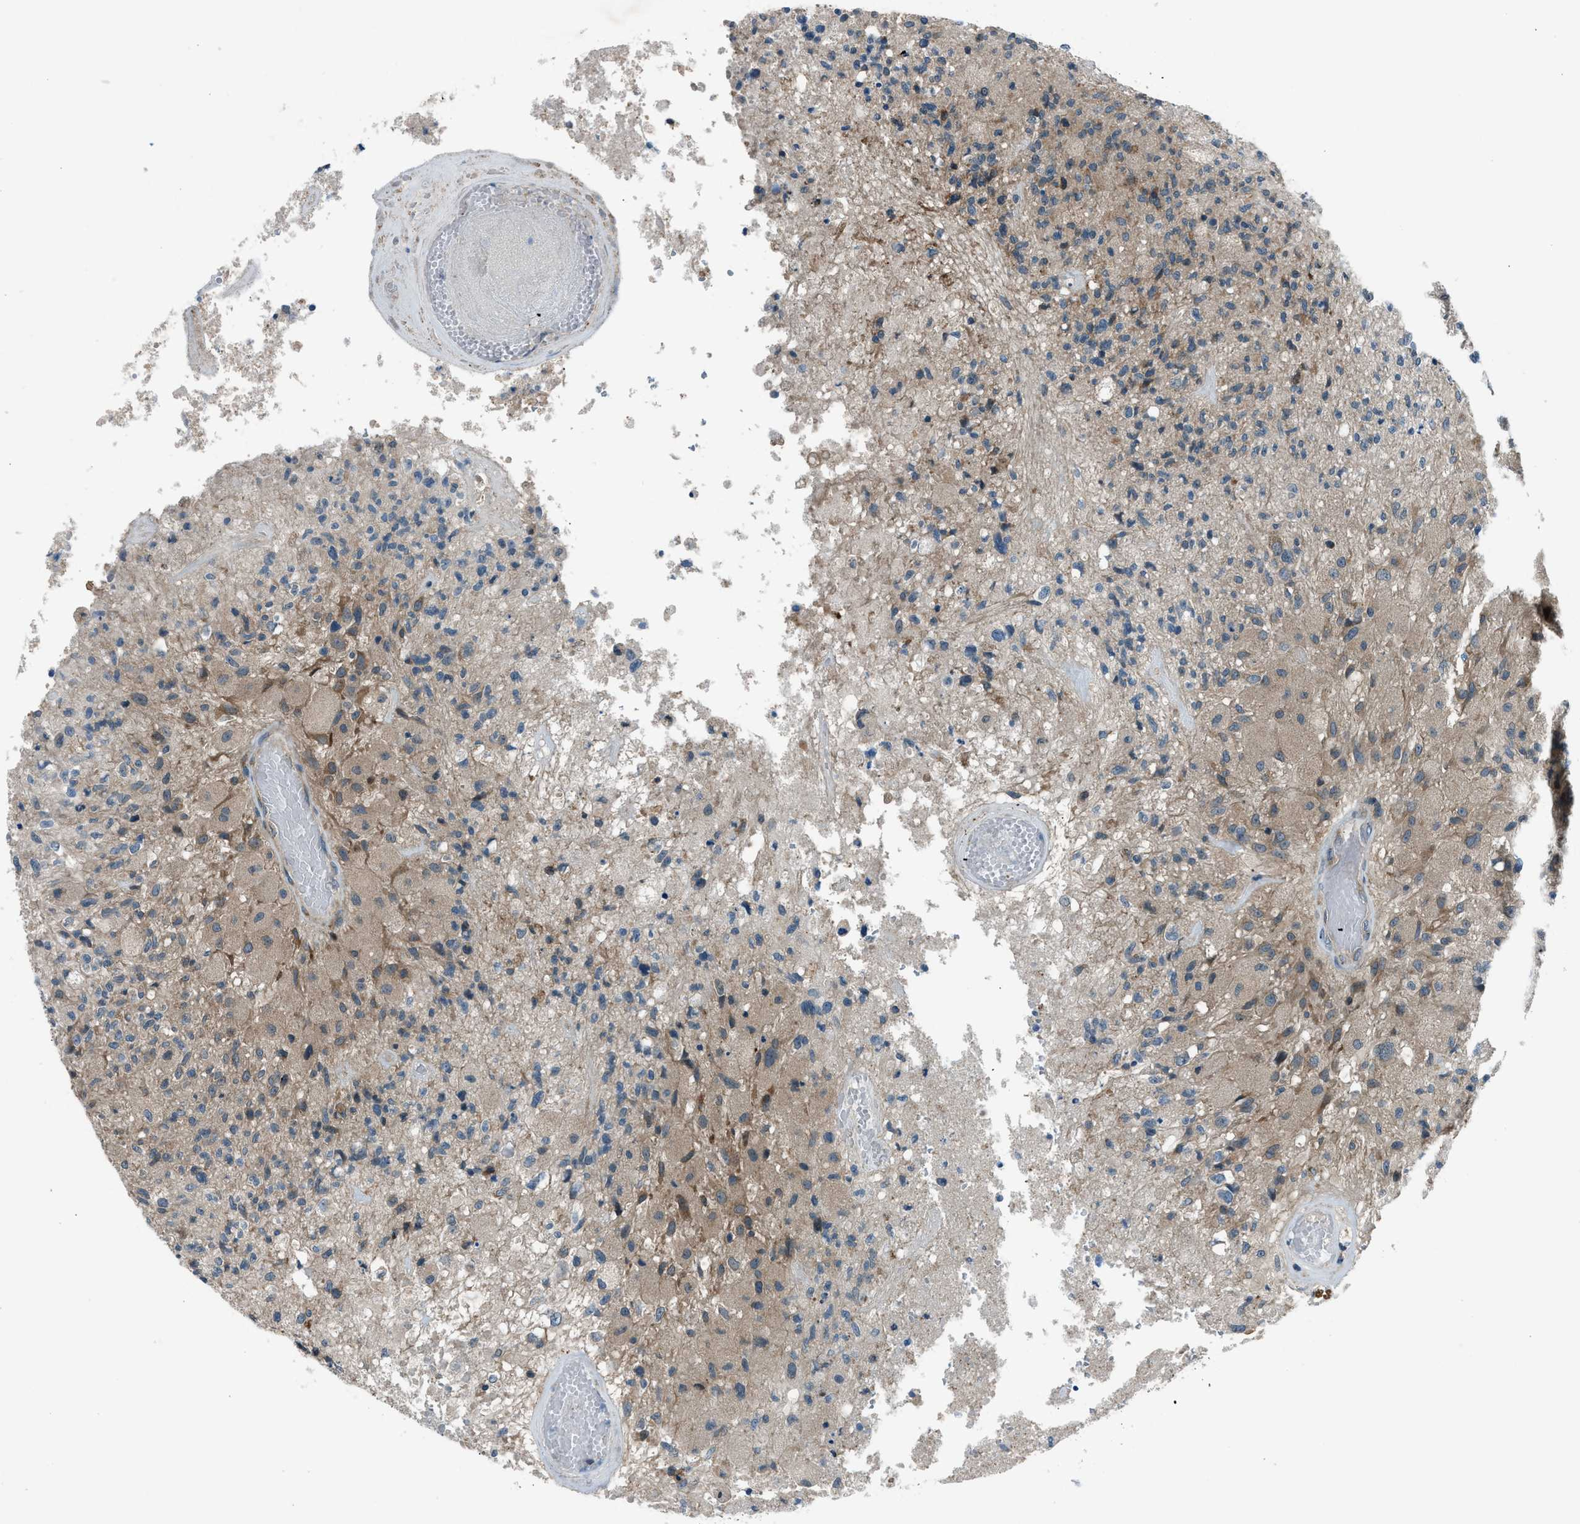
{"staining": {"intensity": "weak", "quantity": ">75%", "location": "cytoplasmic/membranous"}, "tissue": "glioma", "cell_type": "Tumor cells", "image_type": "cancer", "snomed": [{"axis": "morphology", "description": "Normal tissue, NOS"}, {"axis": "morphology", "description": "Glioma, malignant, High grade"}, {"axis": "topography", "description": "Cerebral cortex"}], "caption": "Glioma tissue displays weak cytoplasmic/membranous expression in about >75% of tumor cells", "gene": "EDARADD", "patient": {"sex": "male", "age": 77}}